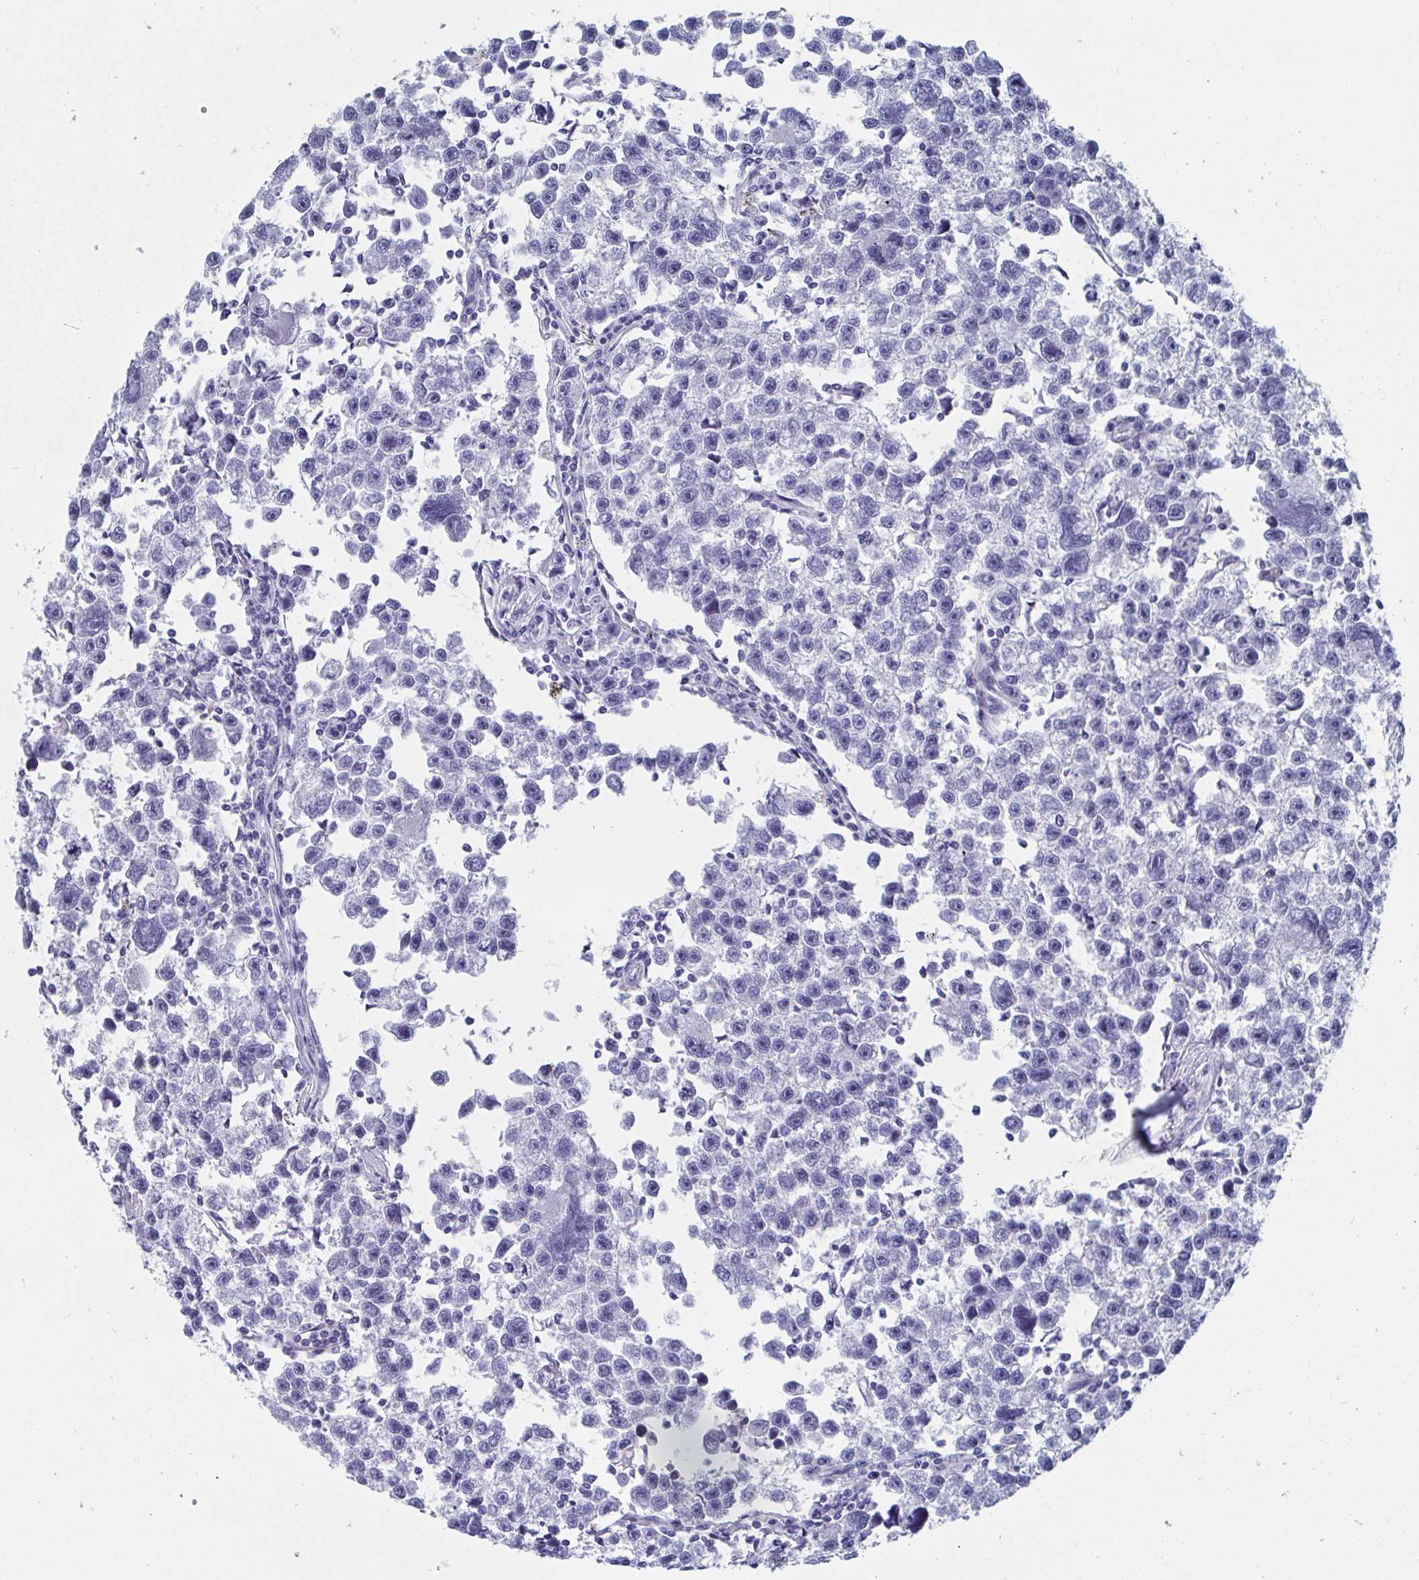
{"staining": {"intensity": "negative", "quantity": "none", "location": "none"}, "tissue": "testis cancer", "cell_type": "Tumor cells", "image_type": "cancer", "snomed": [{"axis": "morphology", "description": "Seminoma, NOS"}, {"axis": "topography", "description": "Testis"}], "caption": "Tumor cells are negative for protein expression in human testis seminoma.", "gene": "CLDN8", "patient": {"sex": "male", "age": 26}}